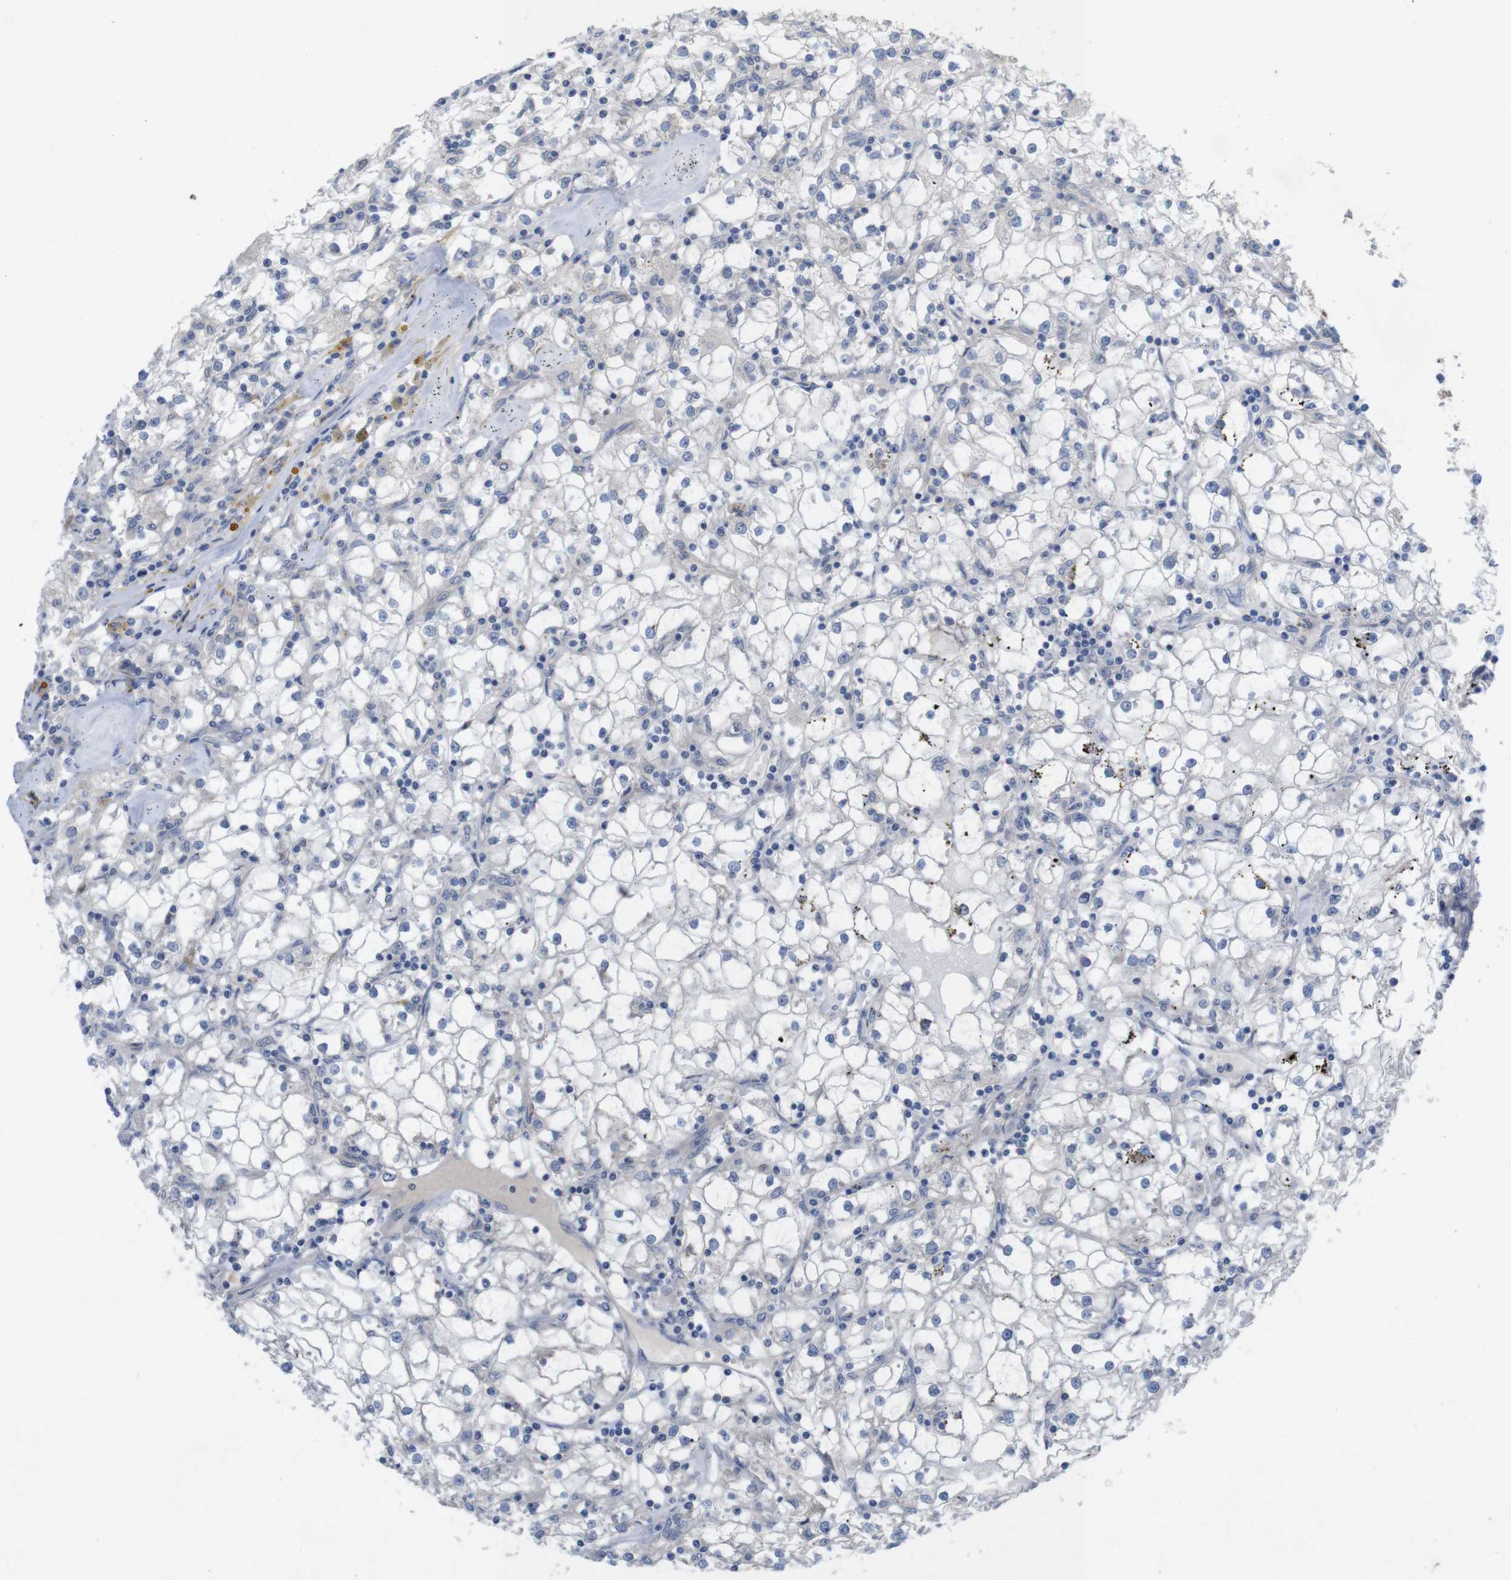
{"staining": {"intensity": "negative", "quantity": "none", "location": "none"}, "tissue": "renal cancer", "cell_type": "Tumor cells", "image_type": "cancer", "snomed": [{"axis": "morphology", "description": "Adenocarcinoma, NOS"}, {"axis": "topography", "description": "Kidney"}], "caption": "A histopathology image of renal adenocarcinoma stained for a protein shows no brown staining in tumor cells.", "gene": "KIDINS220", "patient": {"sex": "male", "age": 56}}